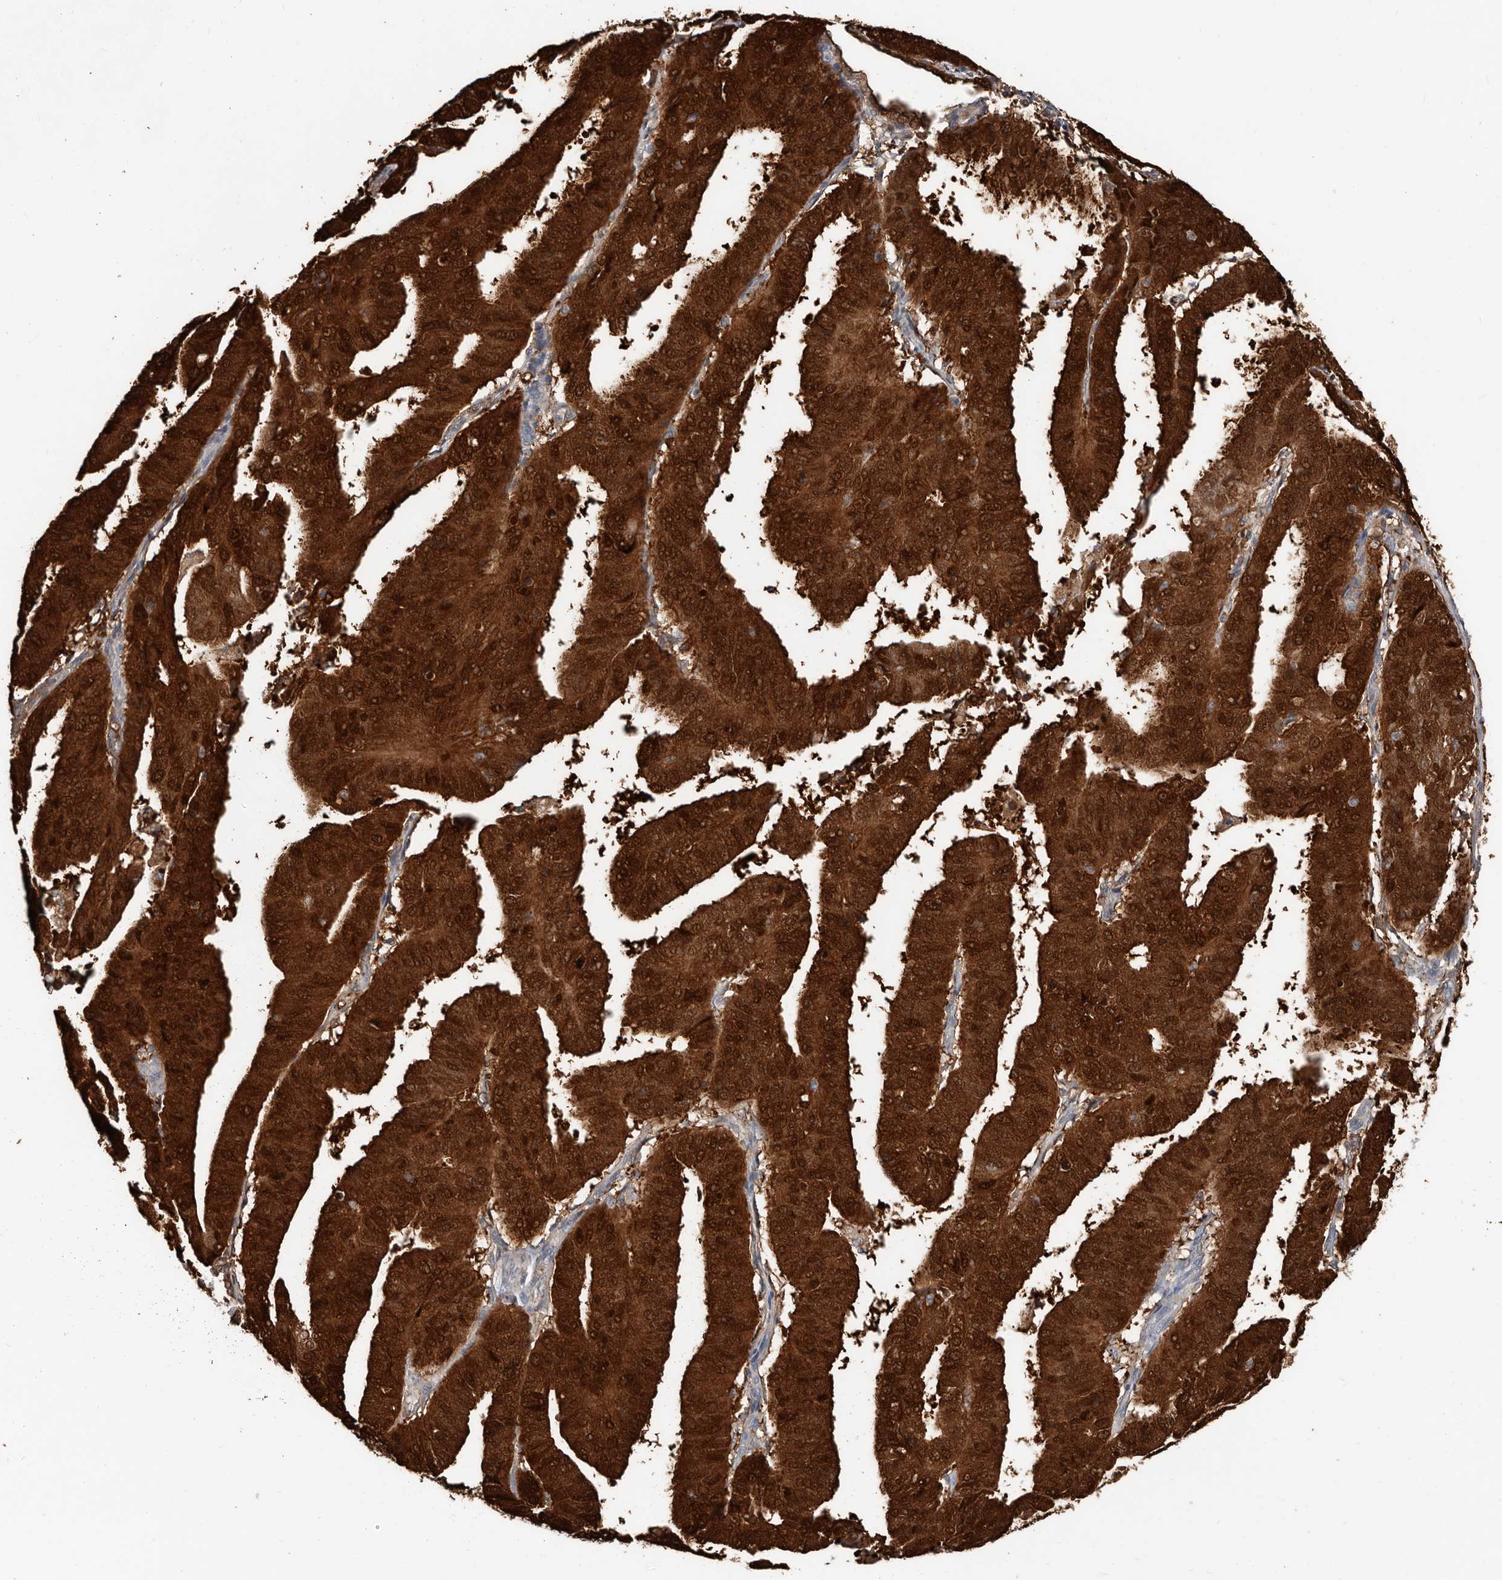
{"staining": {"intensity": "strong", "quantity": ">75%", "location": "cytoplasmic/membranous,nuclear"}, "tissue": "endometrial cancer", "cell_type": "Tumor cells", "image_type": "cancer", "snomed": [{"axis": "morphology", "description": "Adenocarcinoma, NOS"}, {"axis": "topography", "description": "Uterus"}], "caption": "A brown stain highlights strong cytoplasmic/membranous and nuclear expression of a protein in endometrial cancer (adenocarcinoma) tumor cells.", "gene": "ASRGL1", "patient": {"sex": "female", "age": 77}}